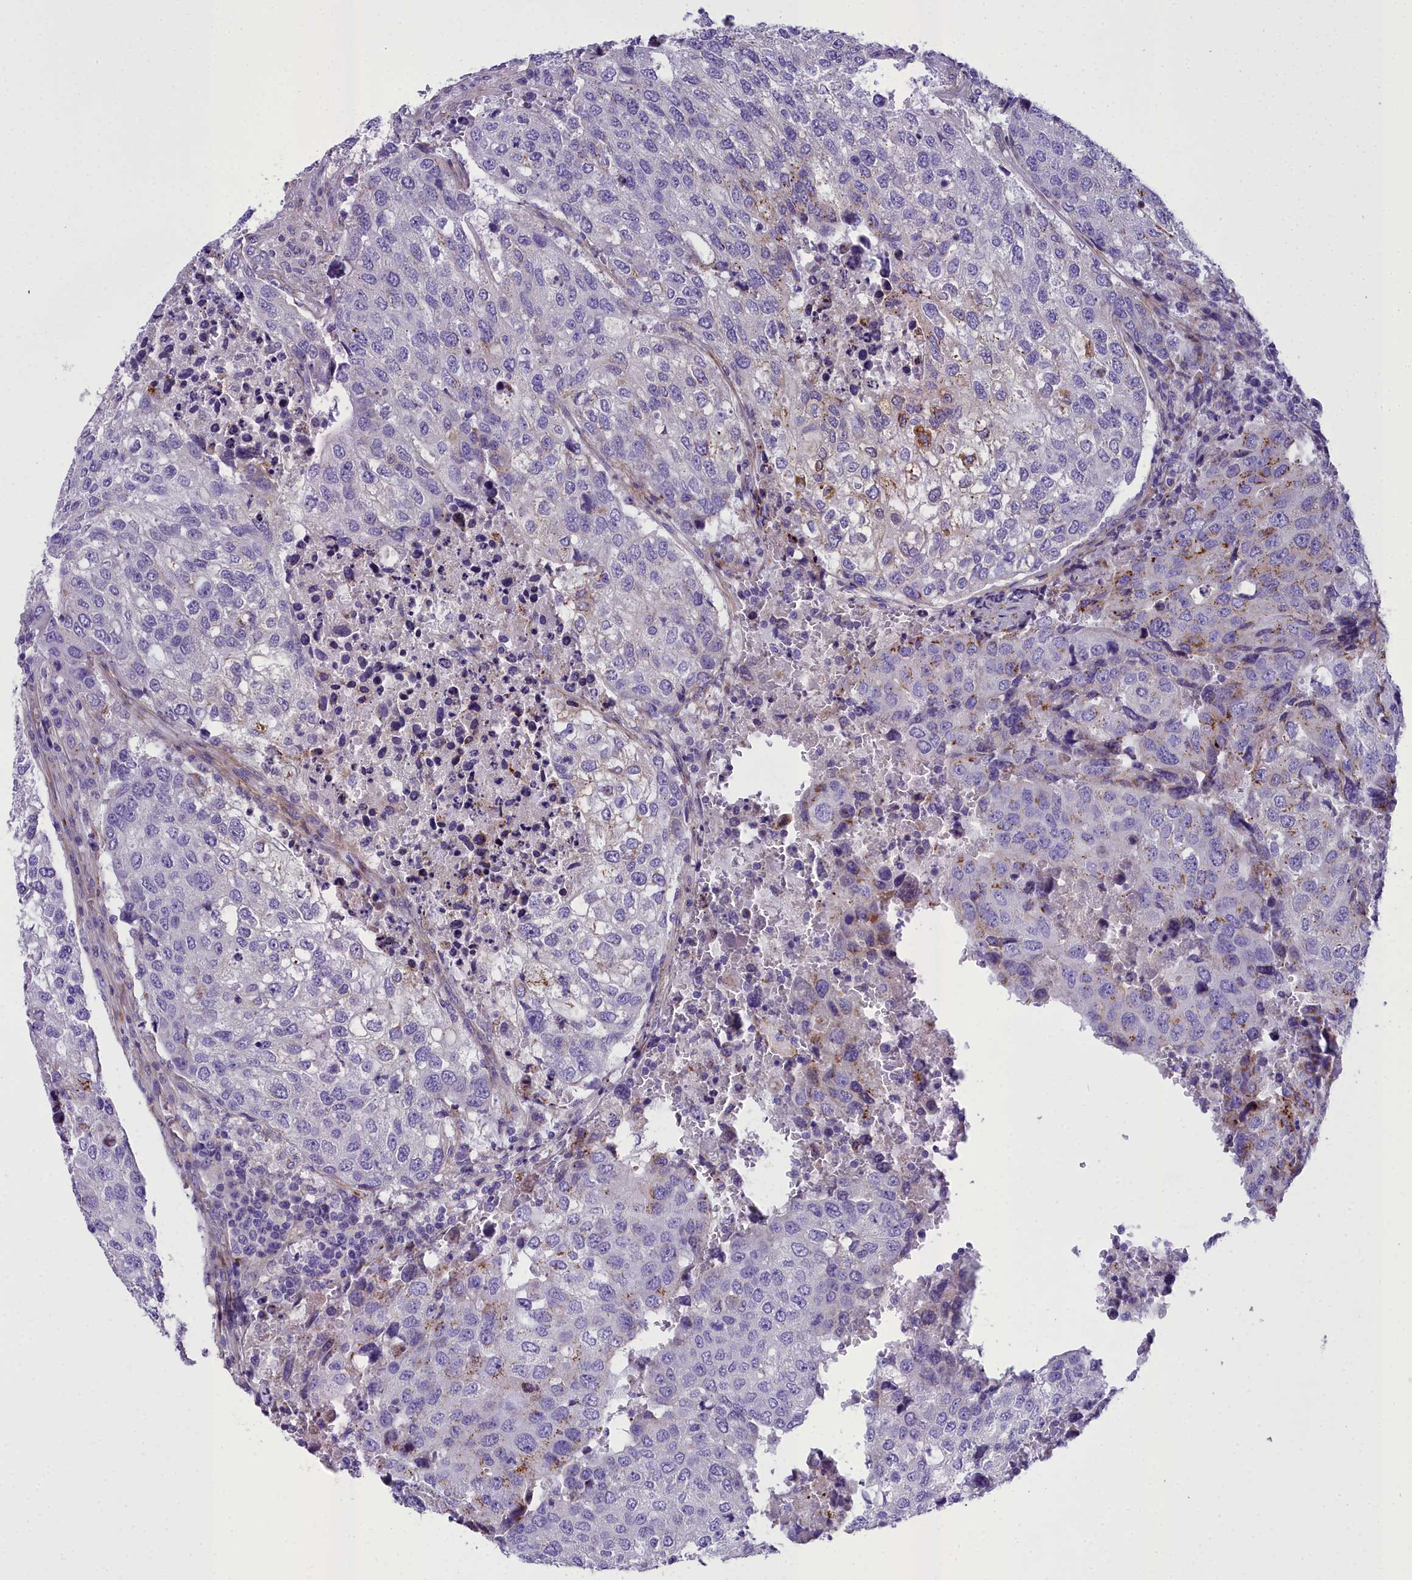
{"staining": {"intensity": "negative", "quantity": "none", "location": "none"}, "tissue": "urothelial cancer", "cell_type": "Tumor cells", "image_type": "cancer", "snomed": [{"axis": "morphology", "description": "Urothelial carcinoma, High grade"}, {"axis": "topography", "description": "Lymph node"}, {"axis": "topography", "description": "Urinary bladder"}], "caption": "A photomicrograph of human urothelial cancer is negative for staining in tumor cells.", "gene": "GFRA1", "patient": {"sex": "male", "age": 51}}